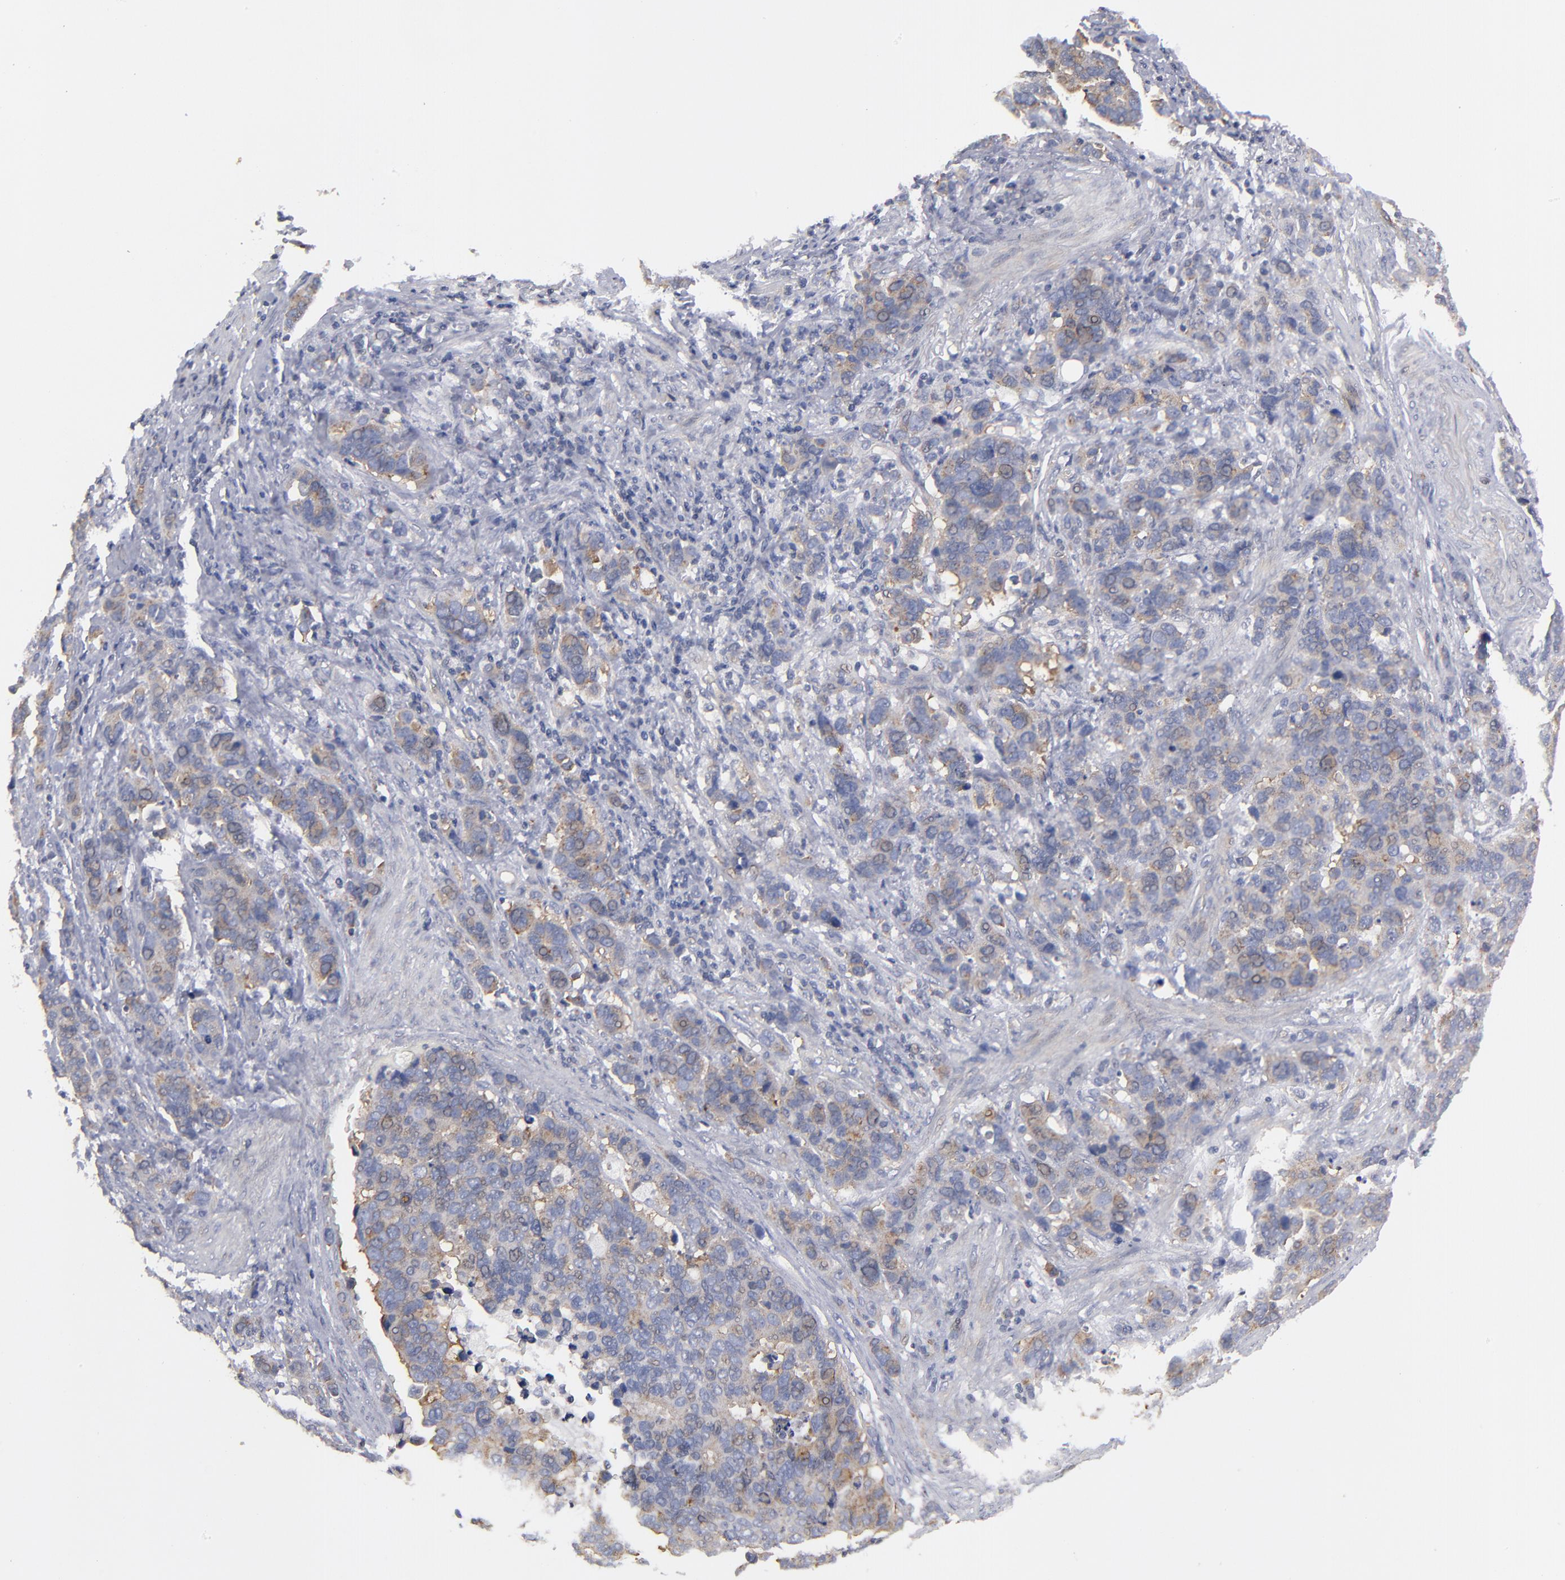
{"staining": {"intensity": "moderate", "quantity": "25%-75%", "location": "cytoplasmic/membranous"}, "tissue": "stomach cancer", "cell_type": "Tumor cells", "image_type": "cancer", "snomed": [{"axis": "morphology", "description": "Adenocarcinoma, NOS"}, {"axis": "topography", "description": "Stomach, upper"}], "caption": "Immunohistochemistry of stomach adenocarcinoma demonstrates medium levels of moderate cytoplasmic/membranous expression in about 25%-75% of tumor cells.", "gene": "CEP97", "patient": {"sex": "male", "age": 71}}